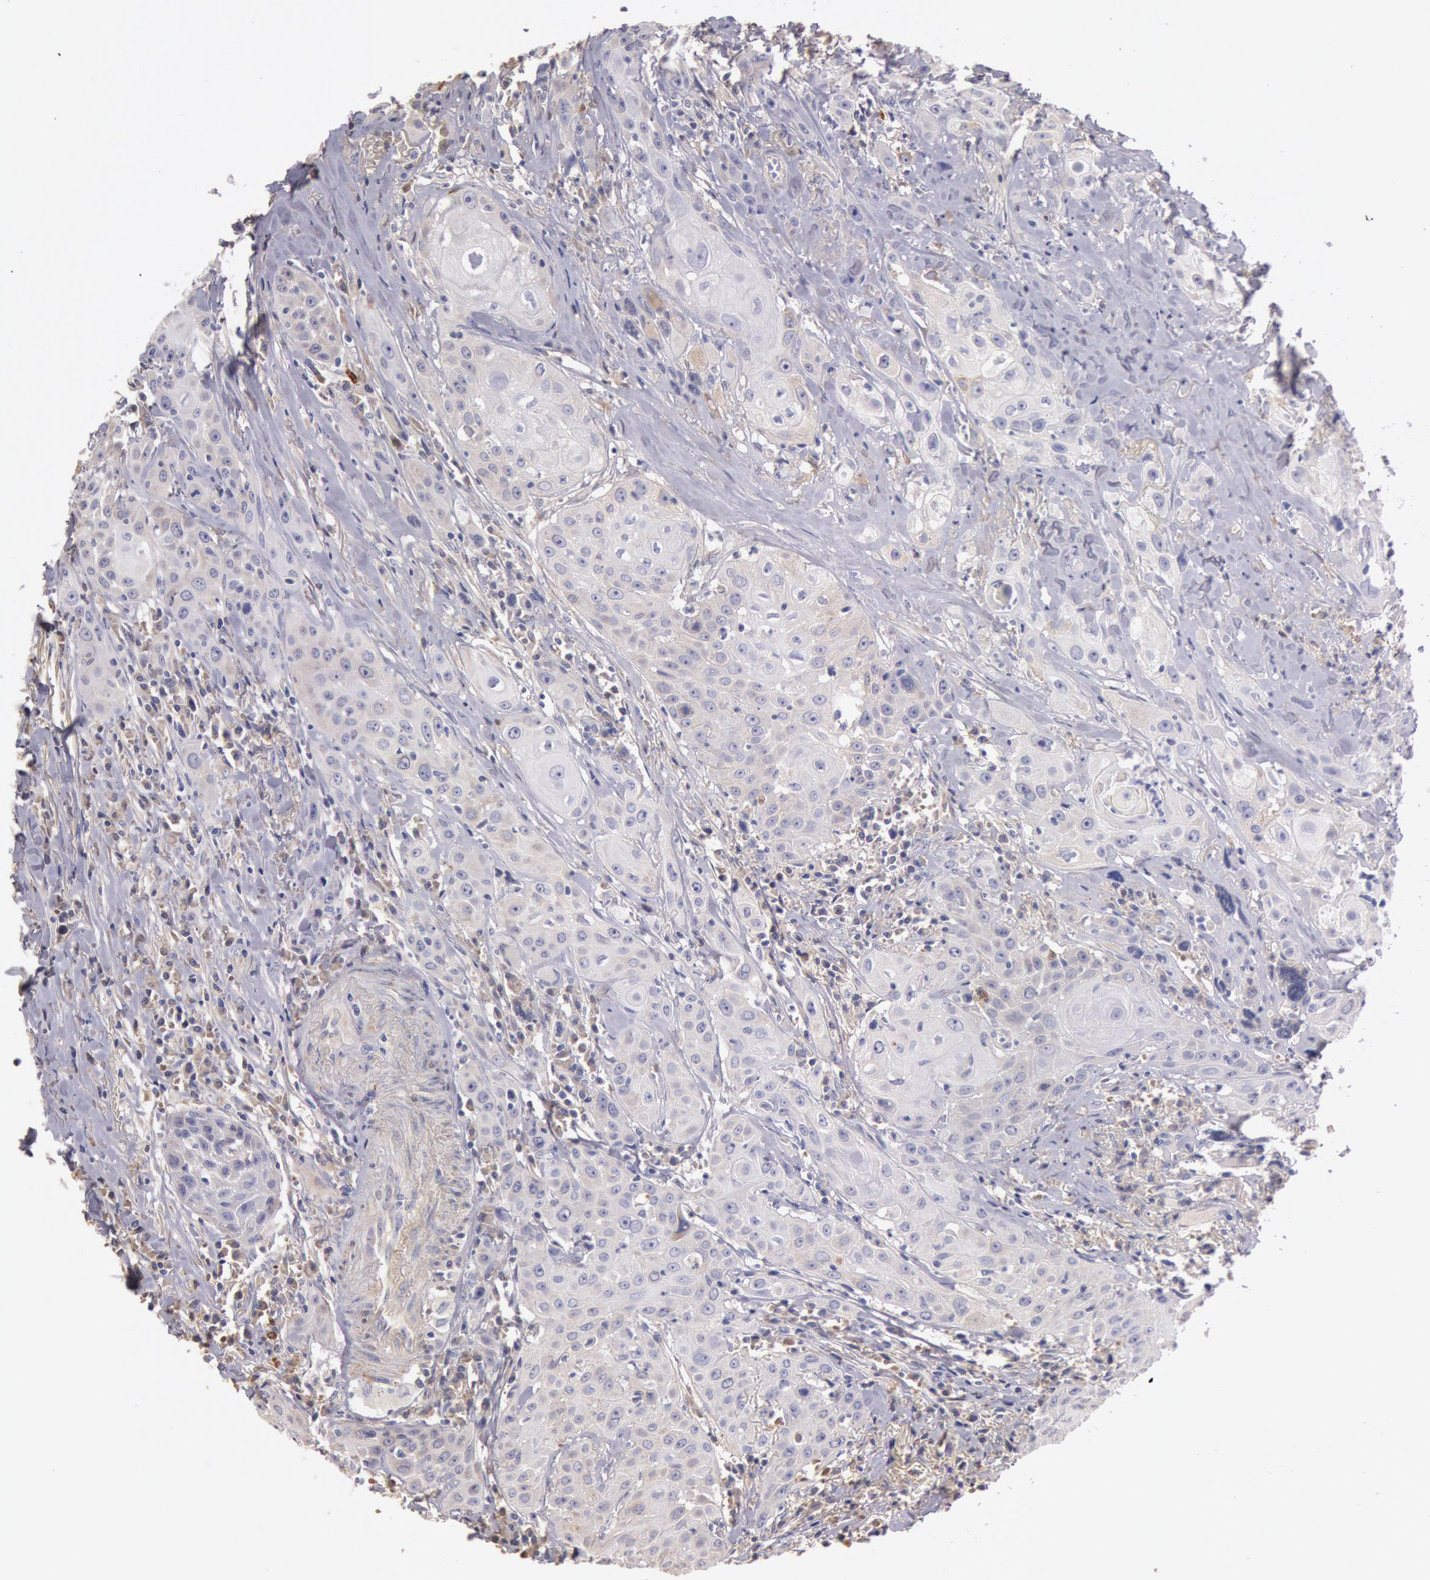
{"staining": {"intensity": "negative", "quantity": "none", "location": "none"}, "tissue": "head and neck cancer", "cell_type": "Tumor cells", "image_type": "cancer", "snomed": [{"axis": "morphology", "description": "Squamous cell carcinoma, NOS"}, {"axis": "topography", "description": "Oral tissue"}, {"axis": "topography", "description": "Head-Neck"}], "caption": "Tumor cells show no significant positivity in head and neck cancer (squamous cell carcinoma).", "gene": "C1R", "patient": {"sex": "female", "age": 82}}